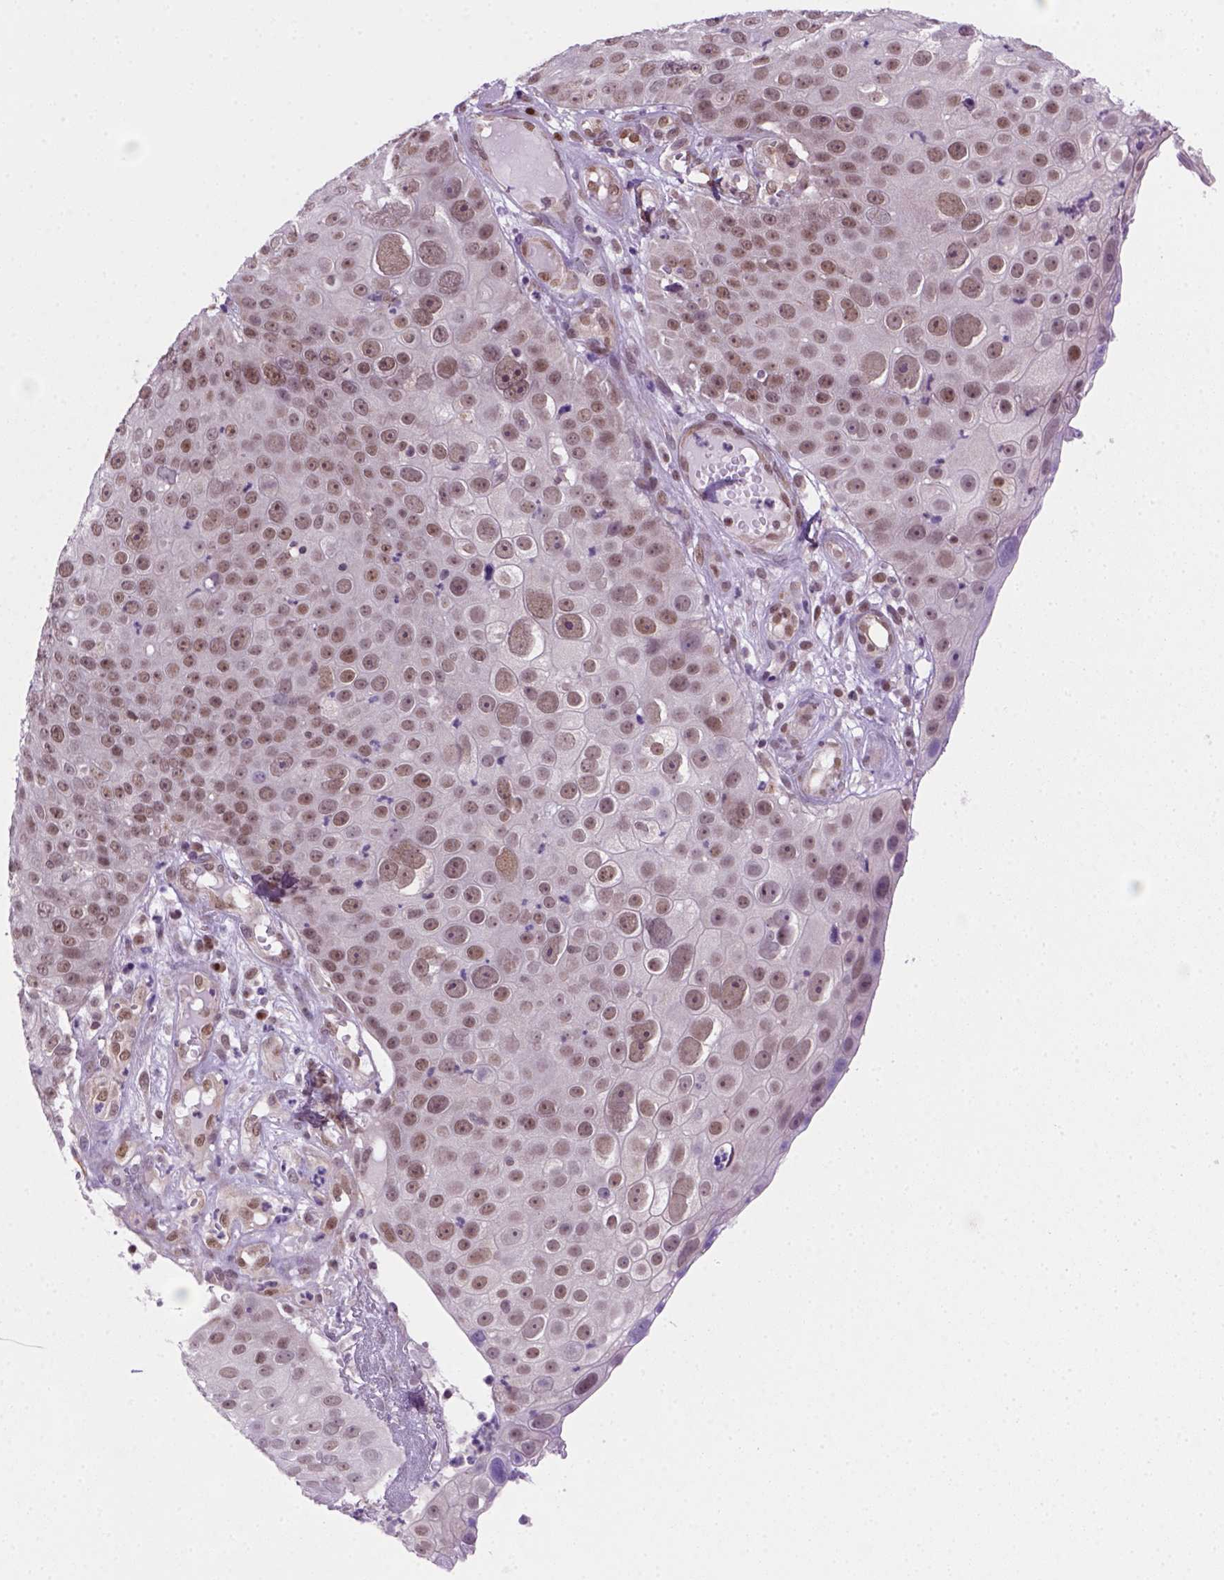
{"staining": {"intensity": "weak", "quantity": "25%-75%", "location": "nuclear"}, "tissue": "skin cancer", "cell_type": "Tumor cells", "image_type": "cancer", "snomed": [{"axis": "morphology", "description": "Squamous cell carcinoma, NOS"}, {"axis": "topography", "description": "Skin"}], "caption": "High-magnification brightfield microscopy of skin squamous cell carcinoma stained with DAB (3,3'-diaminobenzidine) (brown) and counterstained with hematoxylin (blue). tumor cells exhibit weak nuclear positivity is present in about25%-75% of cells.", "gene": "MGMT", "patient": {"sex": "male", "age": 71}}